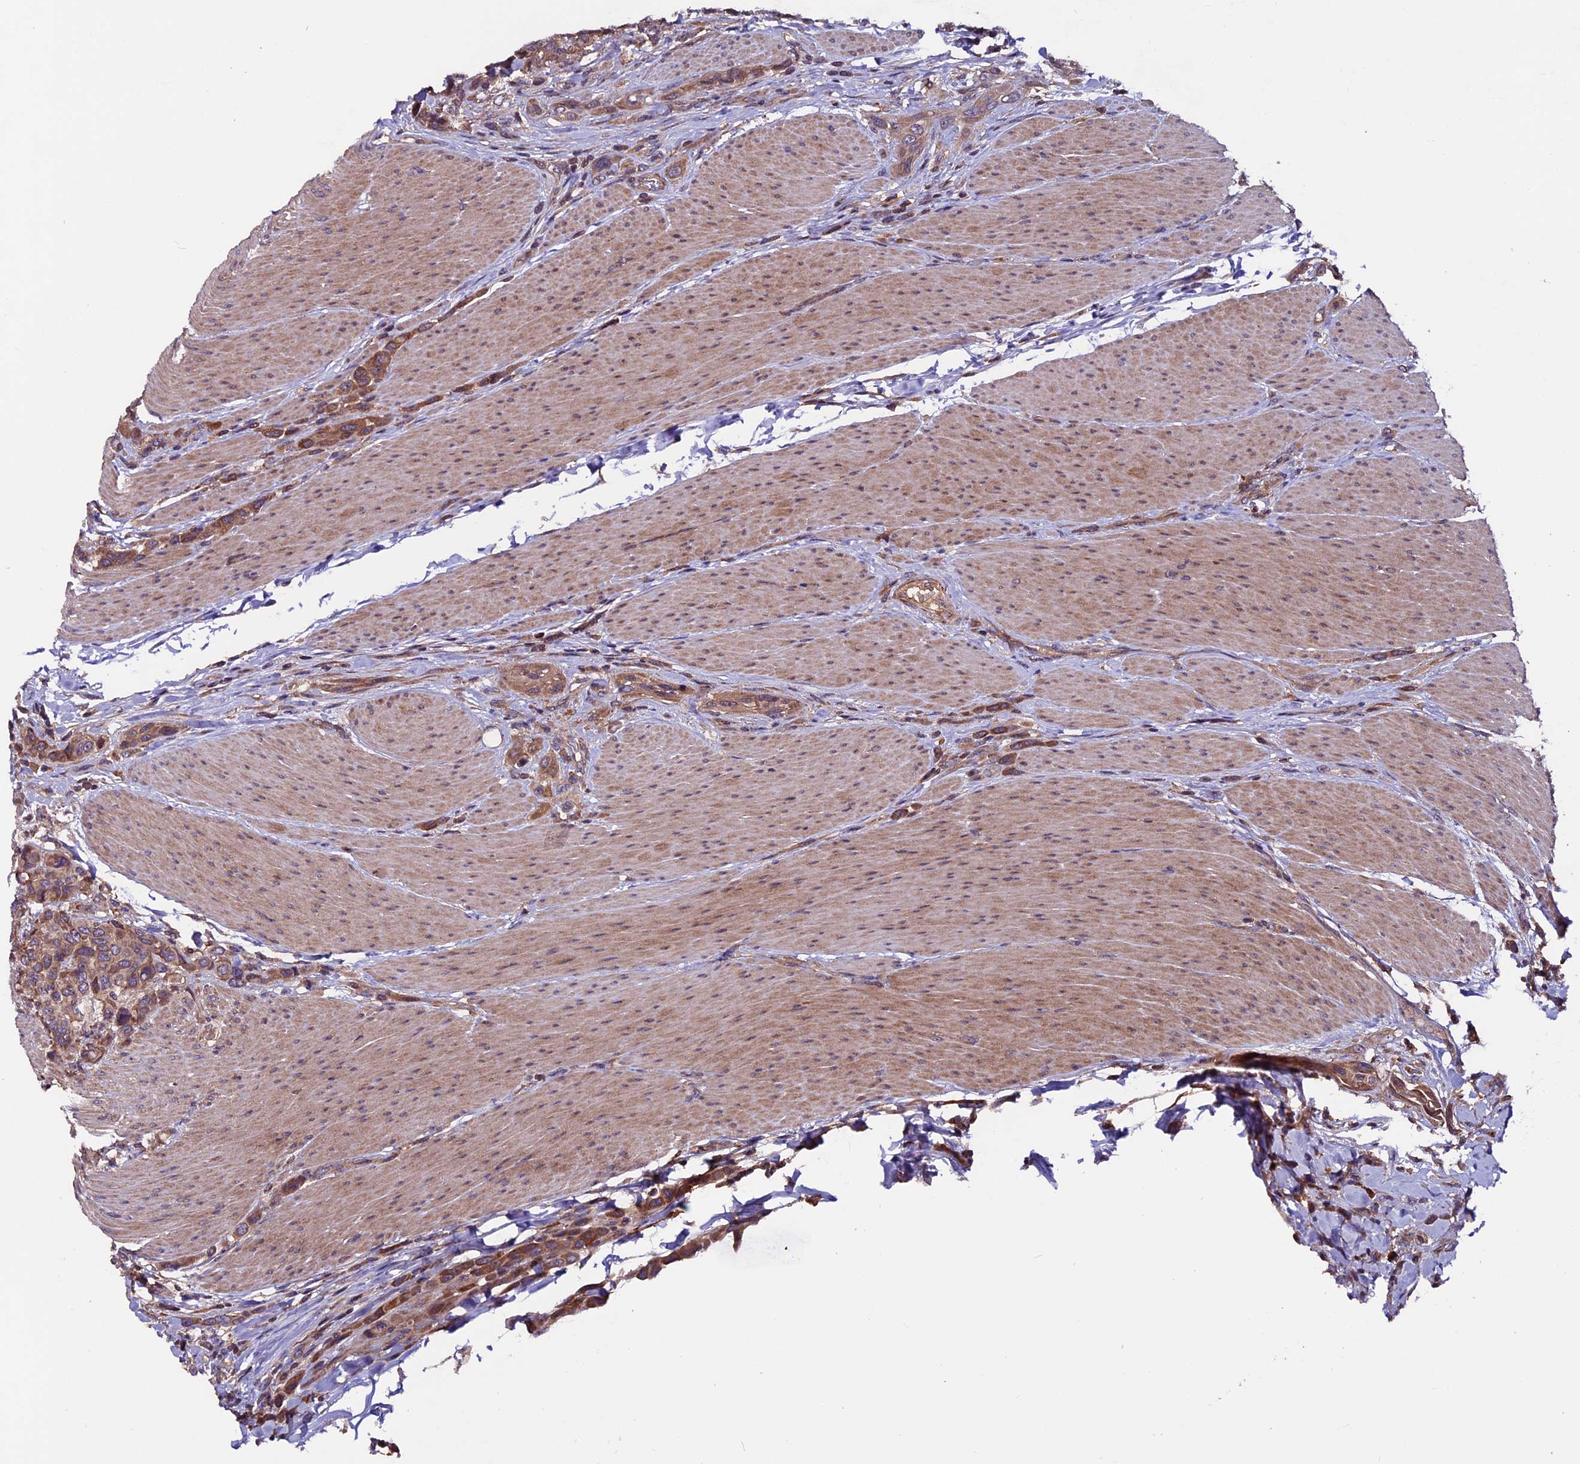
{"staining": {"intensity": "moderate", "quantity": ">75%", "location": "cytoplasmic/membranous"}, "tissue": "urothelial cancer", "cell_type": "Tumor cells", "image_type": "cancer", "snomed": [{"axis": "morphology", "description": "Urothelial carcinoma, High grade"}, {"axis": "topography", "description": "Urinary bladder"}], "caption": "DAB immunohistochemical staining of urothelial carcinoma (high-grade) displays moderate cytoplasmic/membranous protein expression in approximately >75% of tumor cells.", "gene": "ZNF598", "patient": {"sex": "male", "age": 50}}